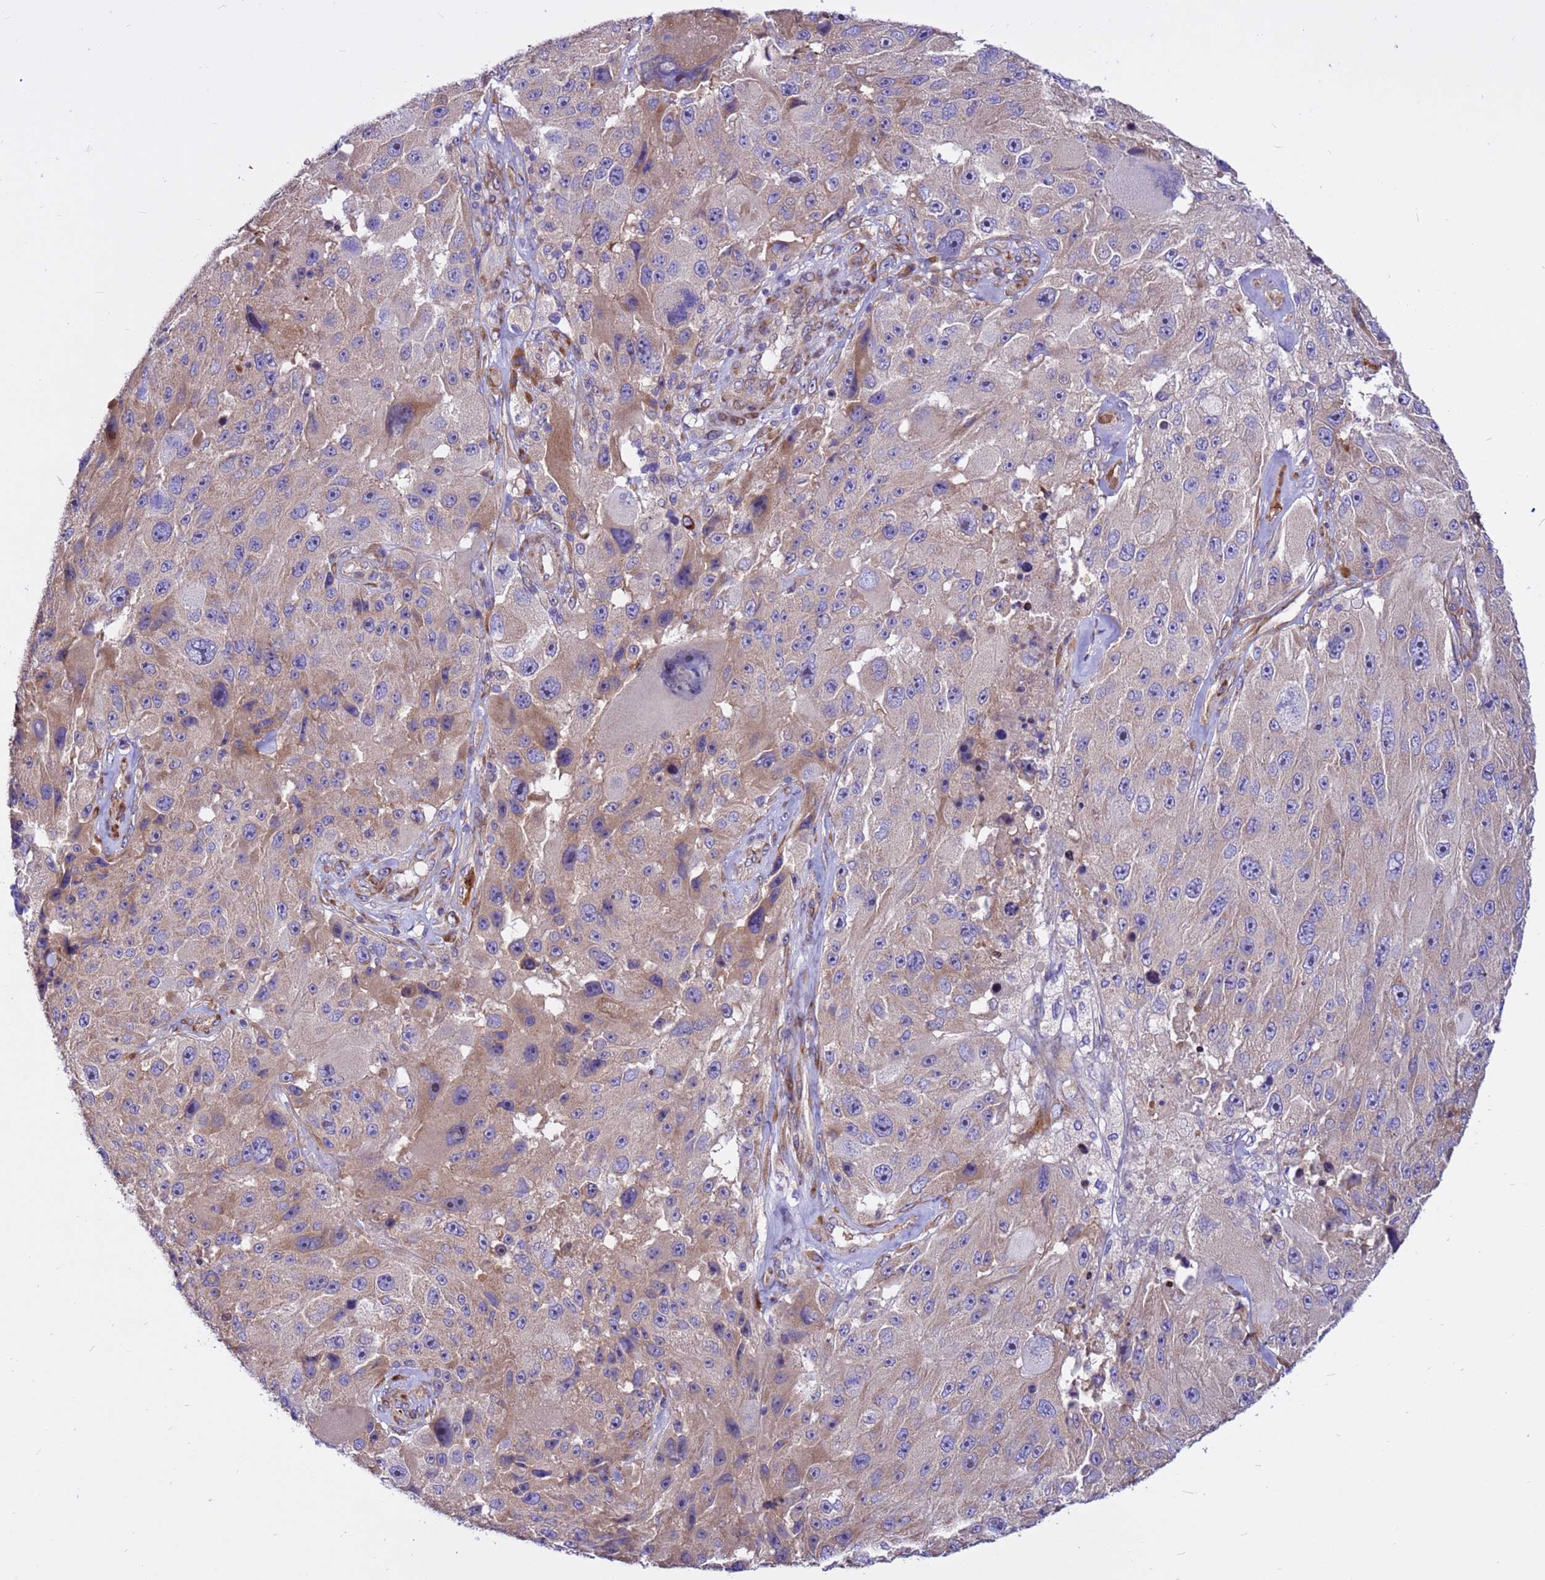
{"staining": {"intensity": "weak", "quantity": "<25%", "location": "cytoplasmic/membranous"}, "tissue": "melanoma", "cell_type": "Tumor cells", "image_type": "cancer", "snomed": [{"axis": "morphology", "description": "Malignant melanoma, Metastatic site"}, {"axis": "topography", "description": "Lymph node"}], "caption": "Immunohistochemistry micrograph of neoplastic tissue: malignant melanoma (metastatic site) stained with DAB displays no significant protein staining in tumor cells.", "gene": "ZNF669", "patient": {"sex": "male", "age": 62}}